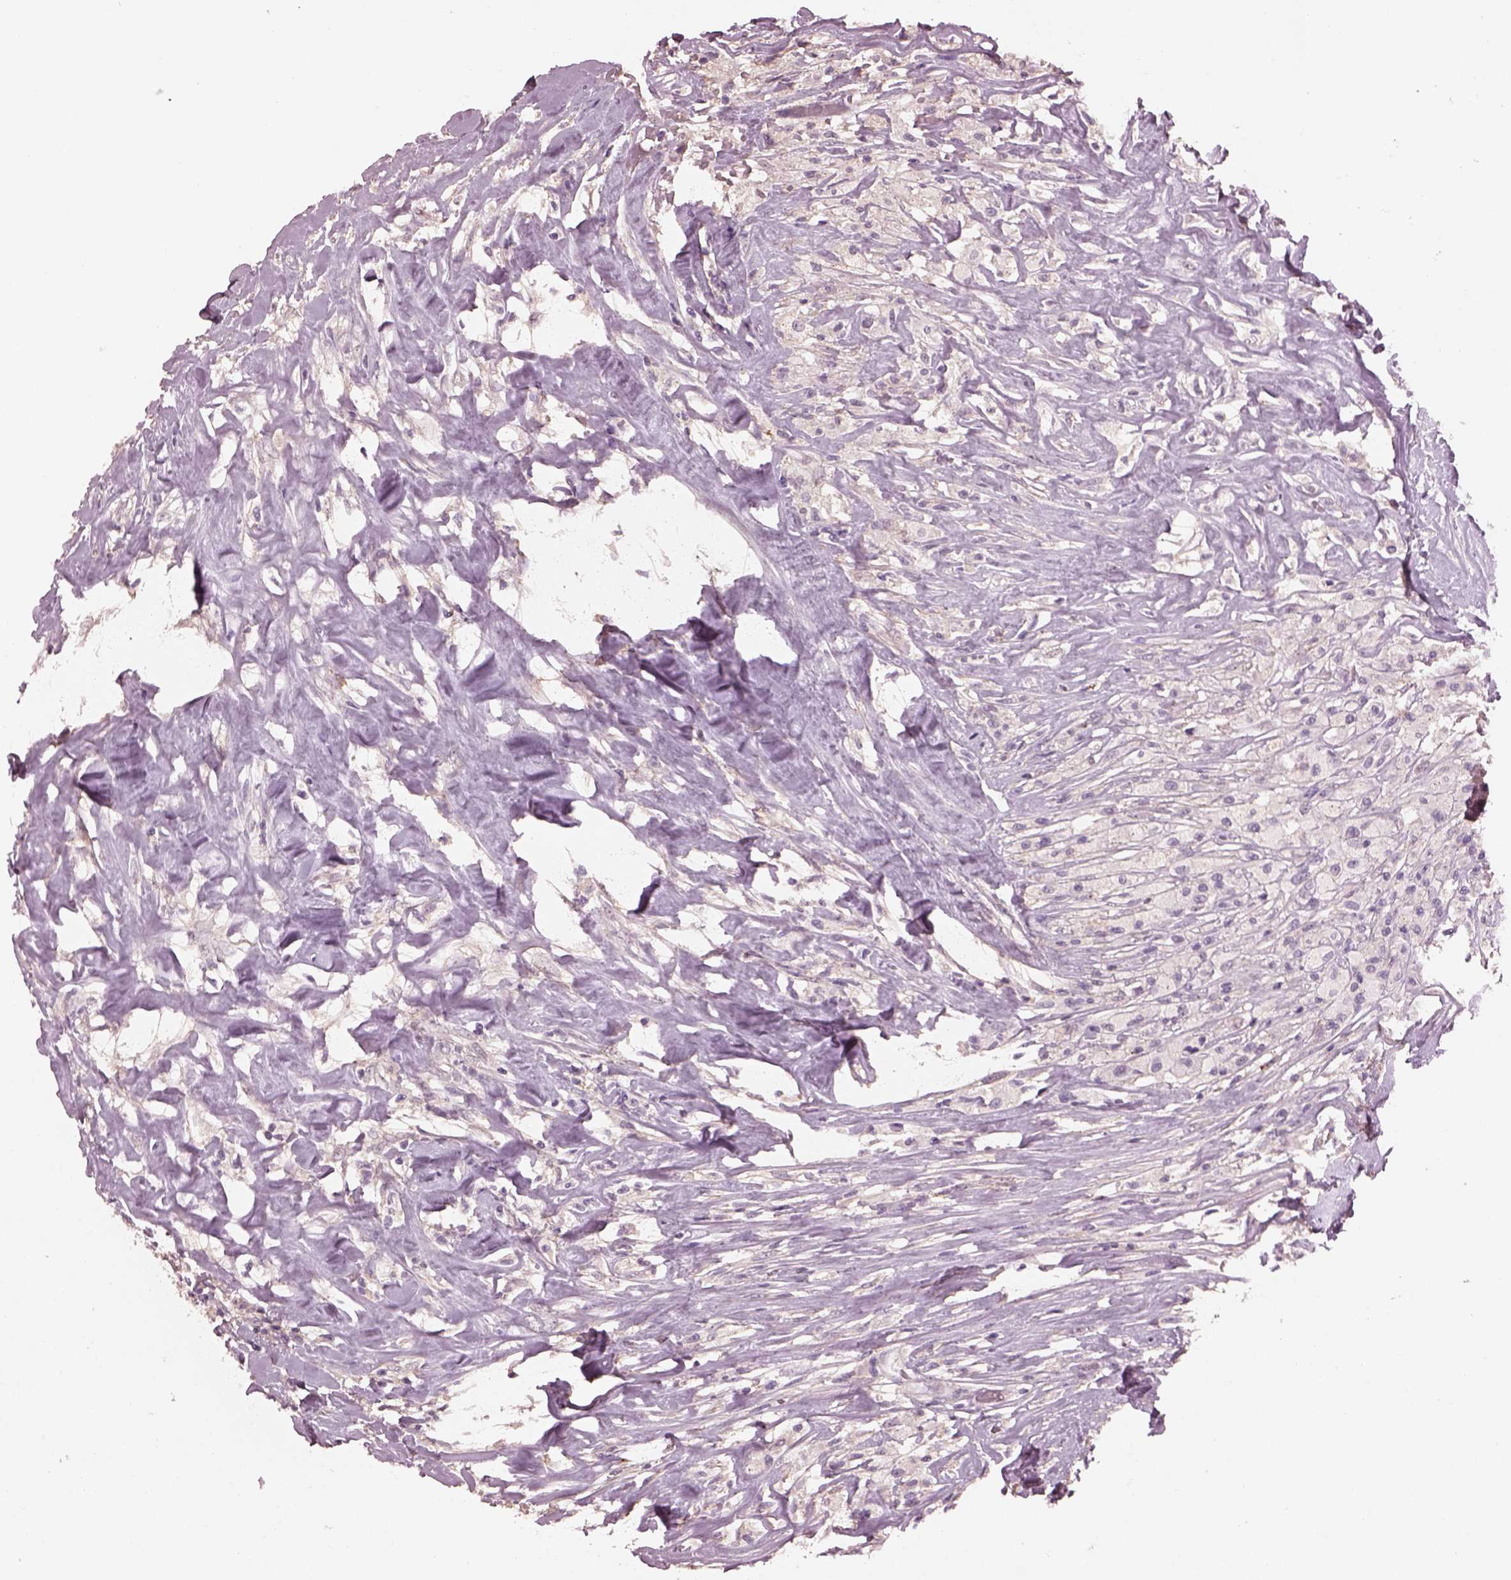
{"staining": {"intensity": "negative", "quantity": "none", "location": "none"}, "tissue": "testis cancer", "cell_type": "Tumor cells", "image_type": "cancer", "snomed": [{"axis": "morphology", "description": "Necrosis, NOS"}, {"axis": "morphology", "description": "Carcinoma, Embryonal, NOS"}, {"axis": "topography", "description": "Testis"}], "caption": "An IHC histopathology image of embryonal carcinoma (testis) is shown. There is no staining in tumor cells of embryonal carcinoma (testis).", "gene": "SRI", "patient": {"sex": "male", "age": 19}}